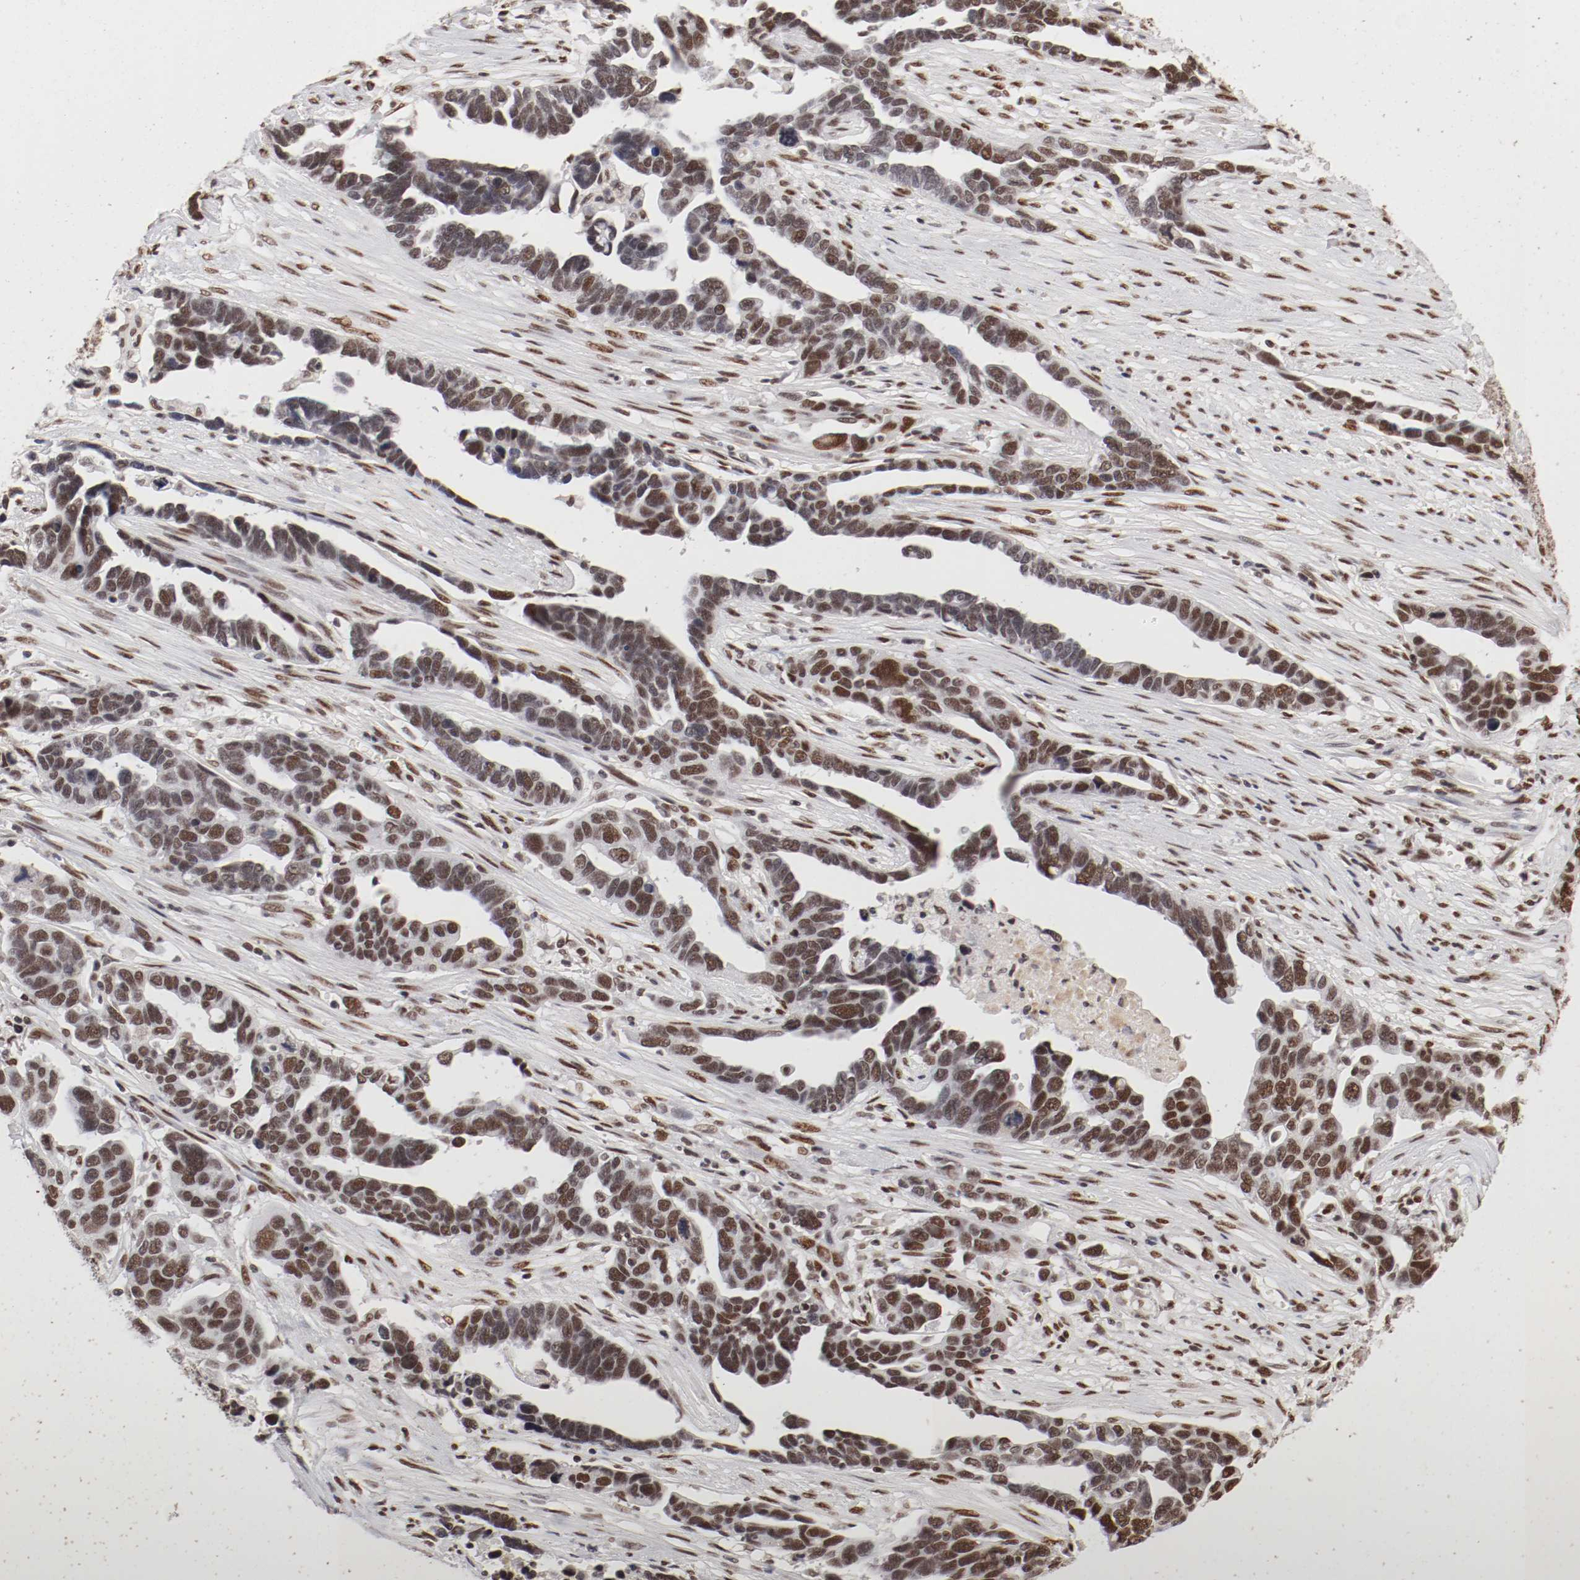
{"staining": {"intensity": "moderate", "quantity": ">75%", "location": "nuclear"}, "tissue": "ovarian cancer", "cell_type": "Tumor cells", "image_type": "cancer", "snomed": [{"axis": "morphology", "description": "Cystadenocarcinoma, serous, NOS"}, {"axis": "topography", "description": "Ovary"}], "caption": "There is medium levels of moderate nuclear expression in tumor cells of ovarian cancer (serous cystadenocarcinoma), as demonstrated by immunohistochemical staining (brown color).", "gene": "TP53BP1", "patient": {"sex": "female", "age": 54}}